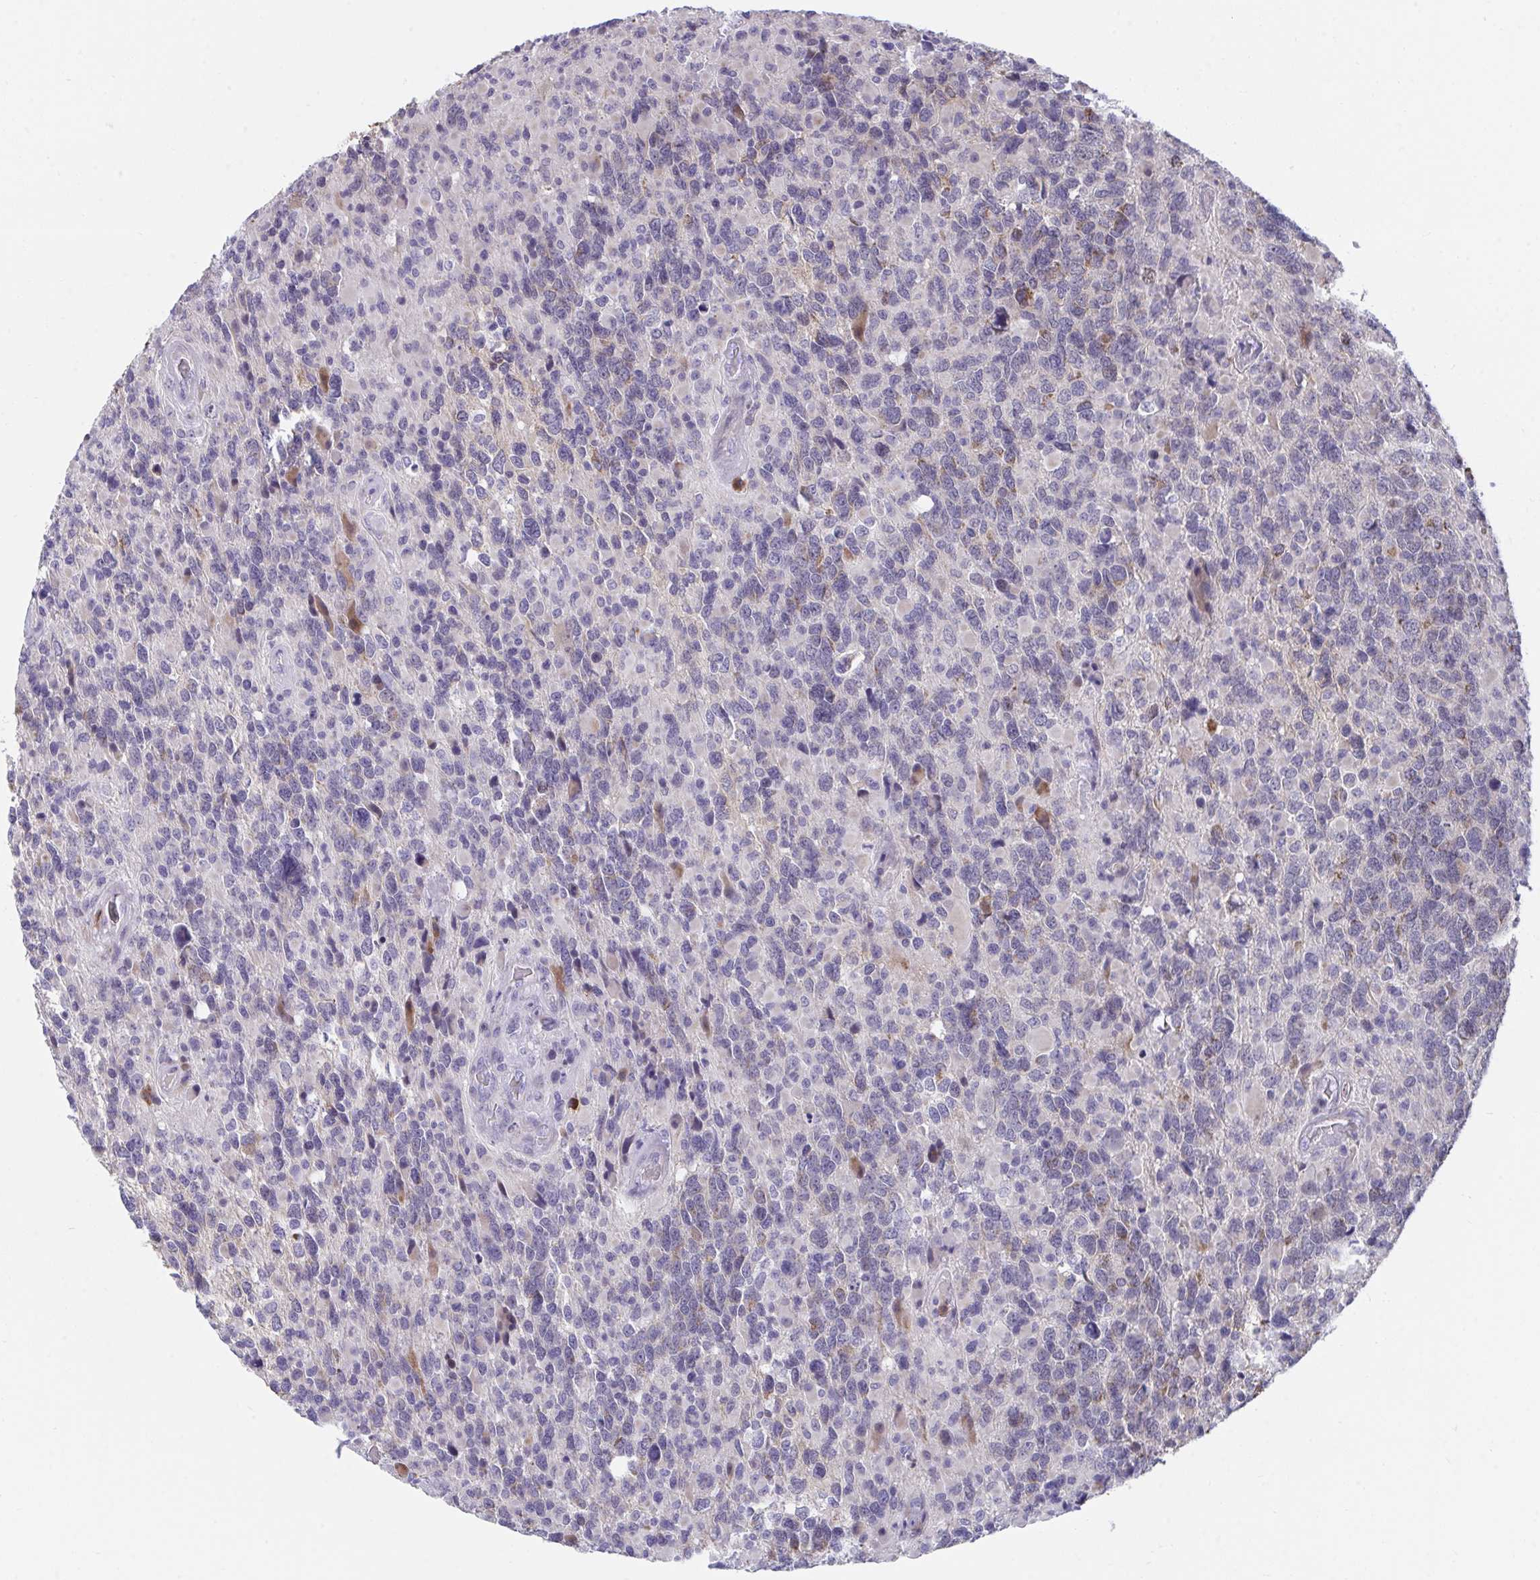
{"staining": {"intensity": "negative", "quantity": "none", "location": "none"}, "tissue": "glioma", "cell_type": "Tumor cells", "image_type": "cancer", "snomed": [{"axis": "morphology", "description": "Glioma, malignant, High grade"}, {"axis": "topography", "description": "Brain"}], "caption": "A photomicrograph of glioma stained for a protein reveals no brown staining in tumor cells.", "gene": "SLAMF7", "patient": {"sex": "female", "age": 40}}